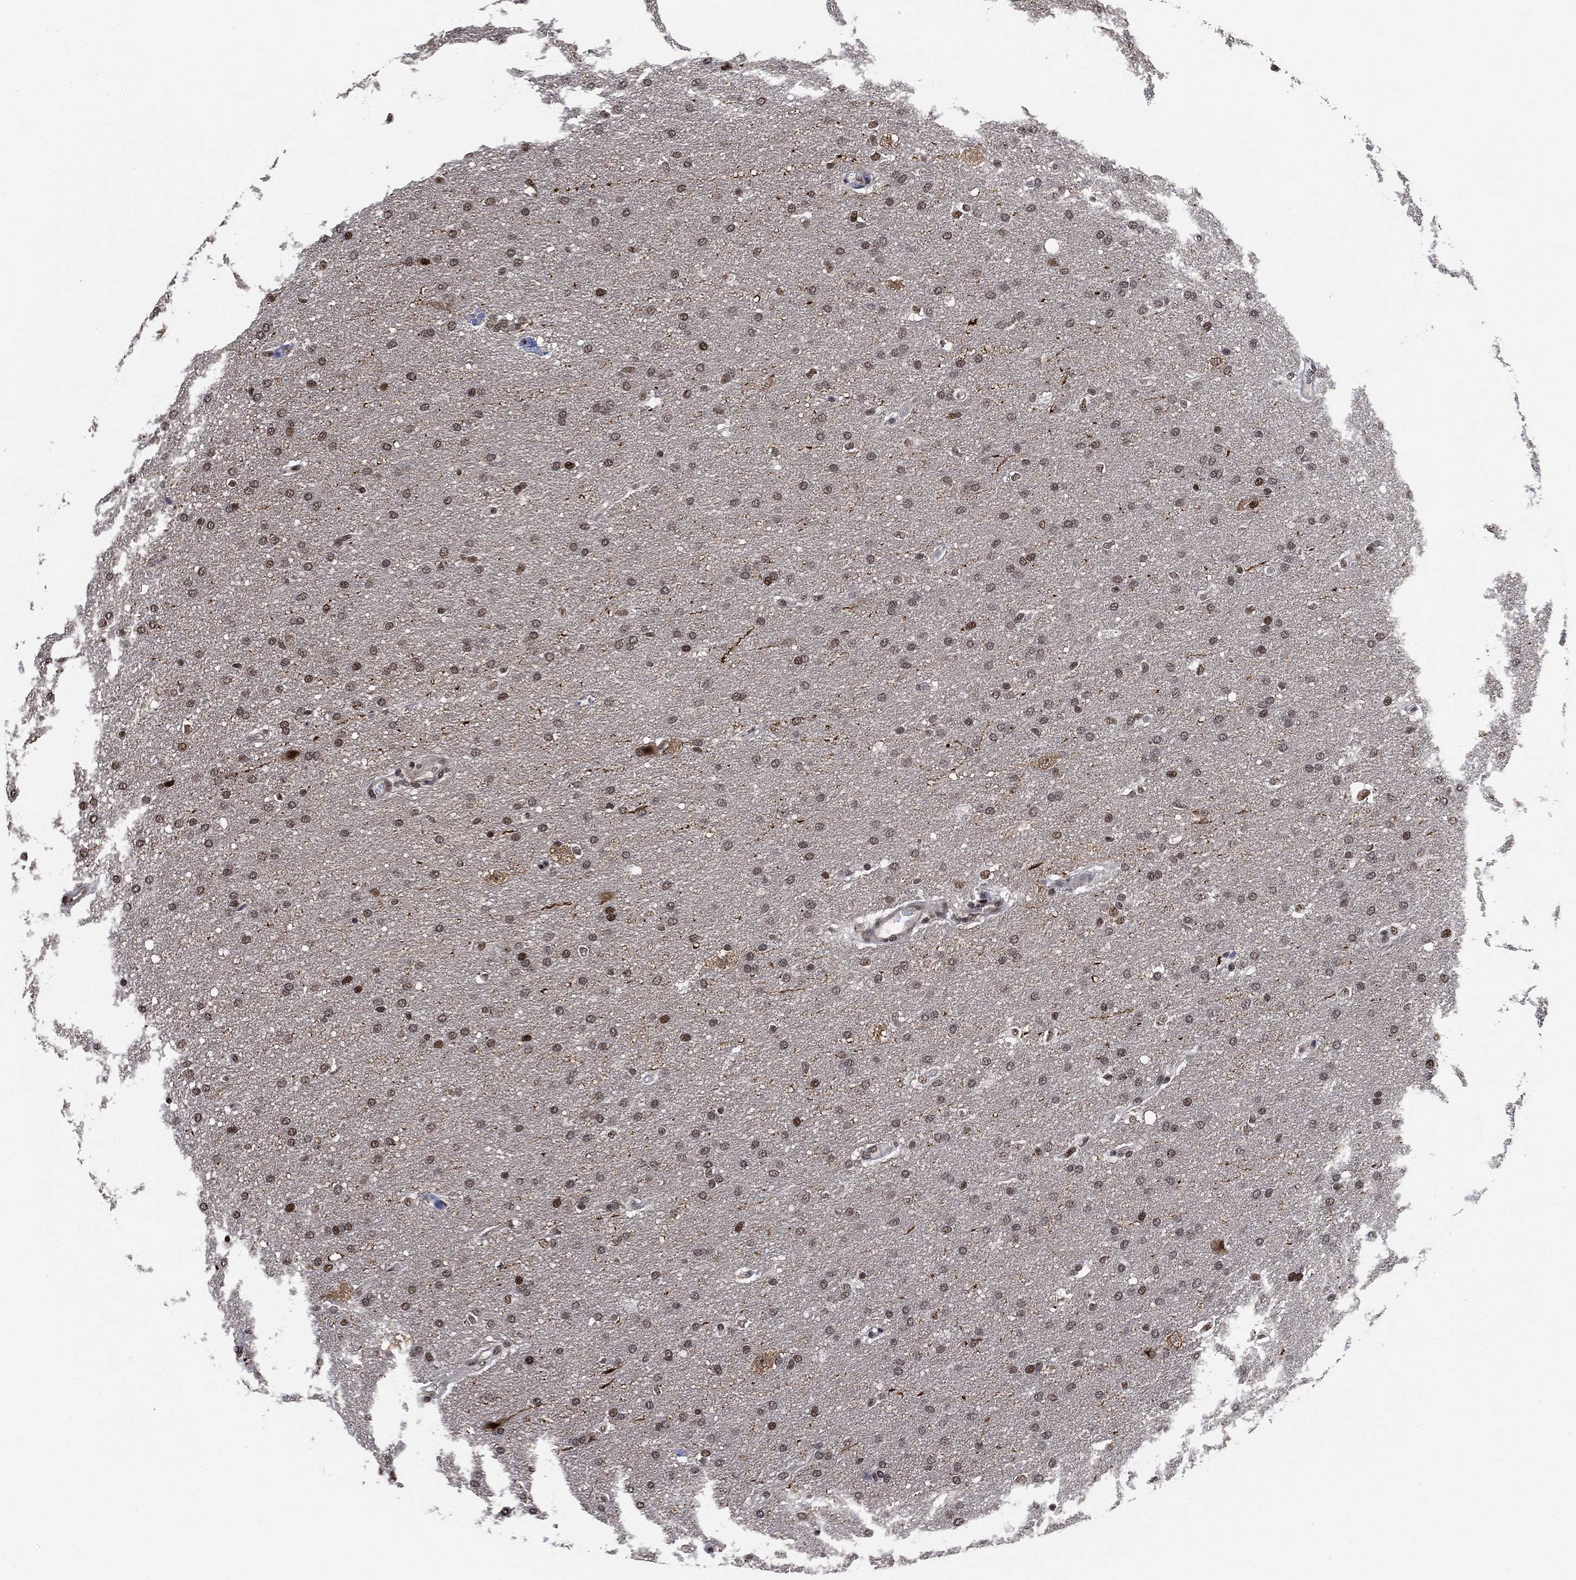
{"staining": {"intensity": "moderate", "quantity": "<25%", "location": "nuclear"}, "tissue": "glioma", "cell_type": "Tumor cells", "image_type": "cancer", "snomed": [{"axis": "morphology", "description": "Glioma, malignant, Low grade"}, {"axis": "topography", "description": "Brain"}], "caption": "Brown immunohistochemical staining in human low-grade glioma (malignant) displays moderate nuclear positivity in approximately <25% of tumor cells.", "gene": "ZSCAN30", "patient": {"sex": "female", "age": 37}}